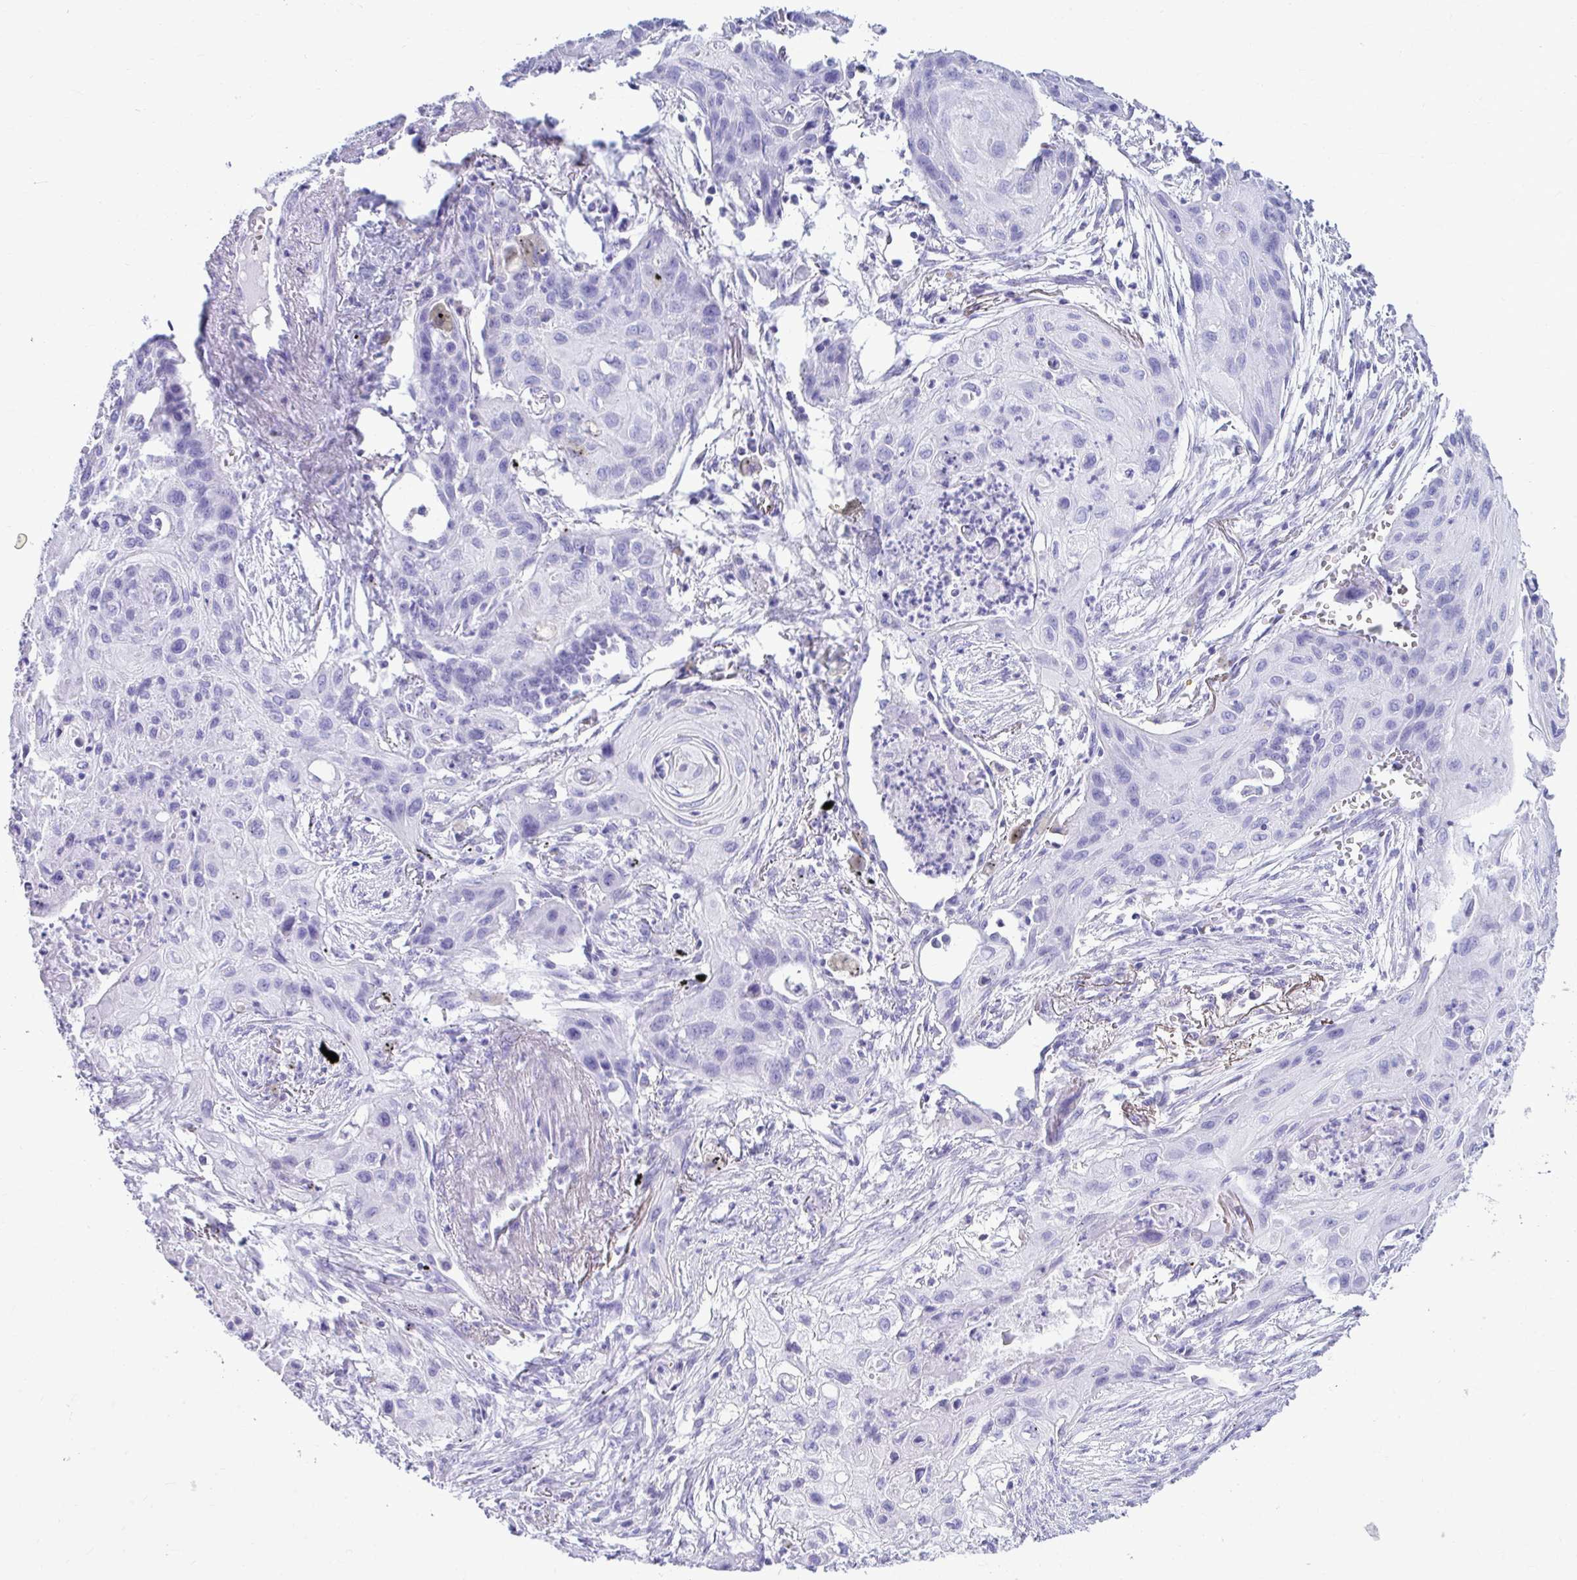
{"staining": {"intensity": "negative", "quantity": "none", "location": "none"}, "tissue": "lung cancer", "cell_type": "Tumor cells", "image_type": "cancer", "snomed": [{"axis": "morphology", "description": "Squamous cell carcinoma, NOS"}, {"axis": "topography", "description": "Lung"}], "caption": "This is a image of IHC staining of lung cancer, which shows no expression in tumor cells.", "gene": "ATP4B", "patient": {"sex": "male", "age": 71}}